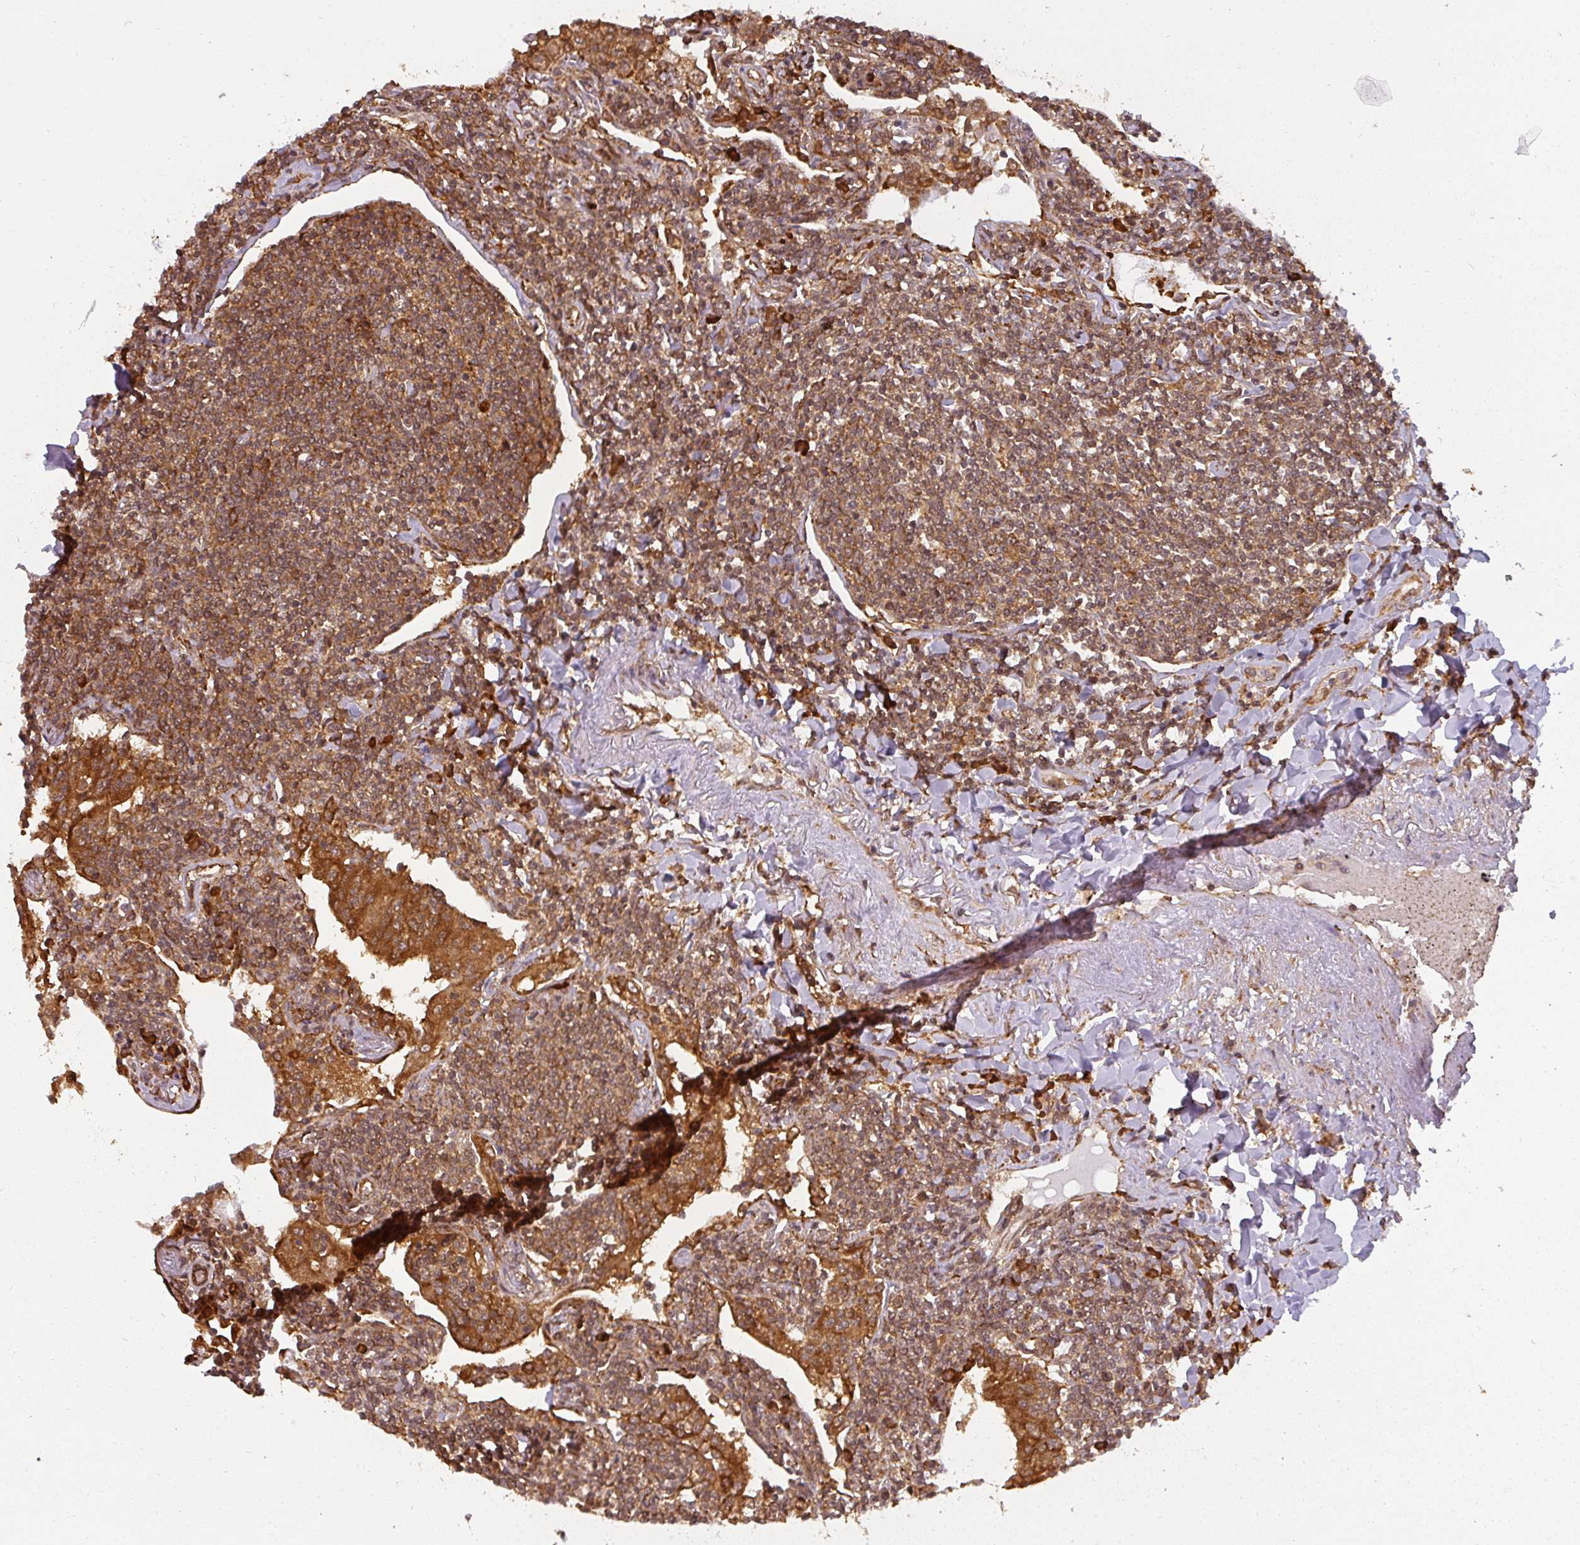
{"staining": {"intensity": "moderate", "quantity": ">75%", "location": "cytoplasmic/membranous"}, "tissue": "lymphoma", "cell_type": "Tumor cells", "image_type": "cancer", "snomed": [{"axis": "morphology", "description": "Malignant lymphoma, non-Hodgkin's type, Low grade"}, {"axis": "topography", "description": "Lung"}], "caption": "IHC micrograph of neoplastic tissue: human lymphoma stained using immunohistochemistry (IHC) exhibits medium levels of moderate protein expression localized specifically in the cytoplasmic/membranous of tumor cells, appearing as a cytoplasmic/membranous brown color.", "gene": "PPP6R3", "patient": {"sex": "female", "age": 71}}